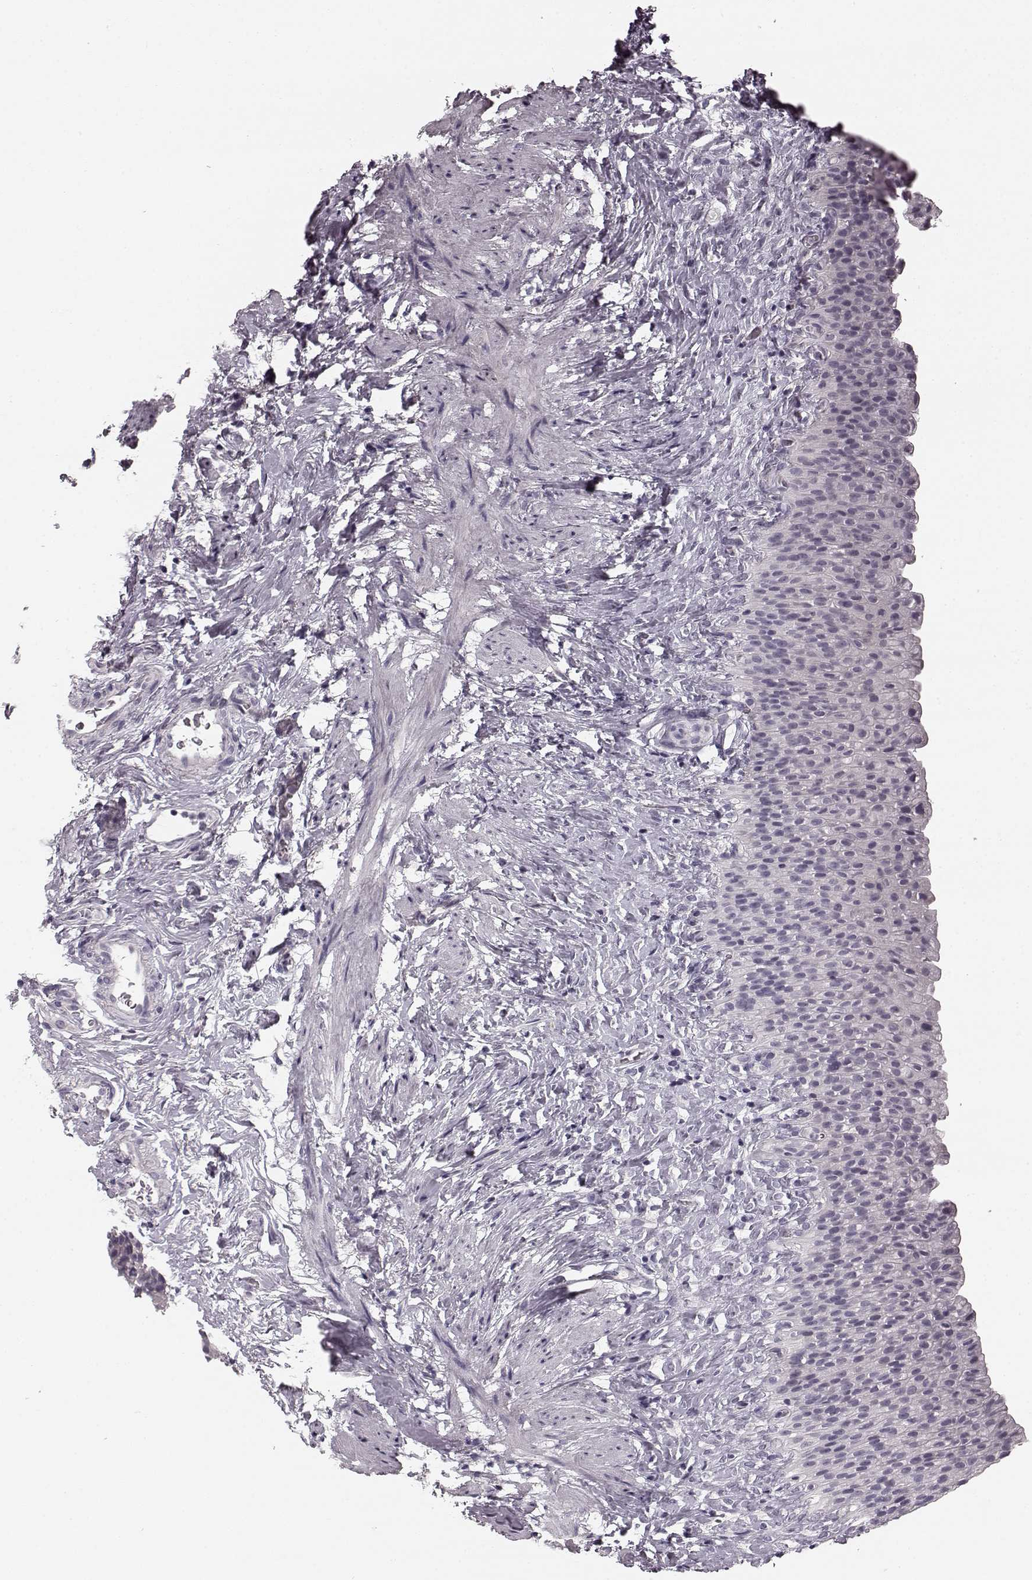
{"staining": {"intensity": "negative", "quantity": "none", "location": "none"}, "tissue": "urinary bladder", "cell_type": "Urothelial cells", "image_type": "normal", "snomed": [{"axis": "morphology", "description": "Normal tissue, NOS"}, {"axis": "topography", "description": "Urinary bladder"}], "caption": "Normal urinary bladder was stained to show a protein in brown. There is no significant staining in urothelial cells. Nuclei are stained in blue.", "gene": "FAM234B", "patient": {"sex": "male", "age": 76}}